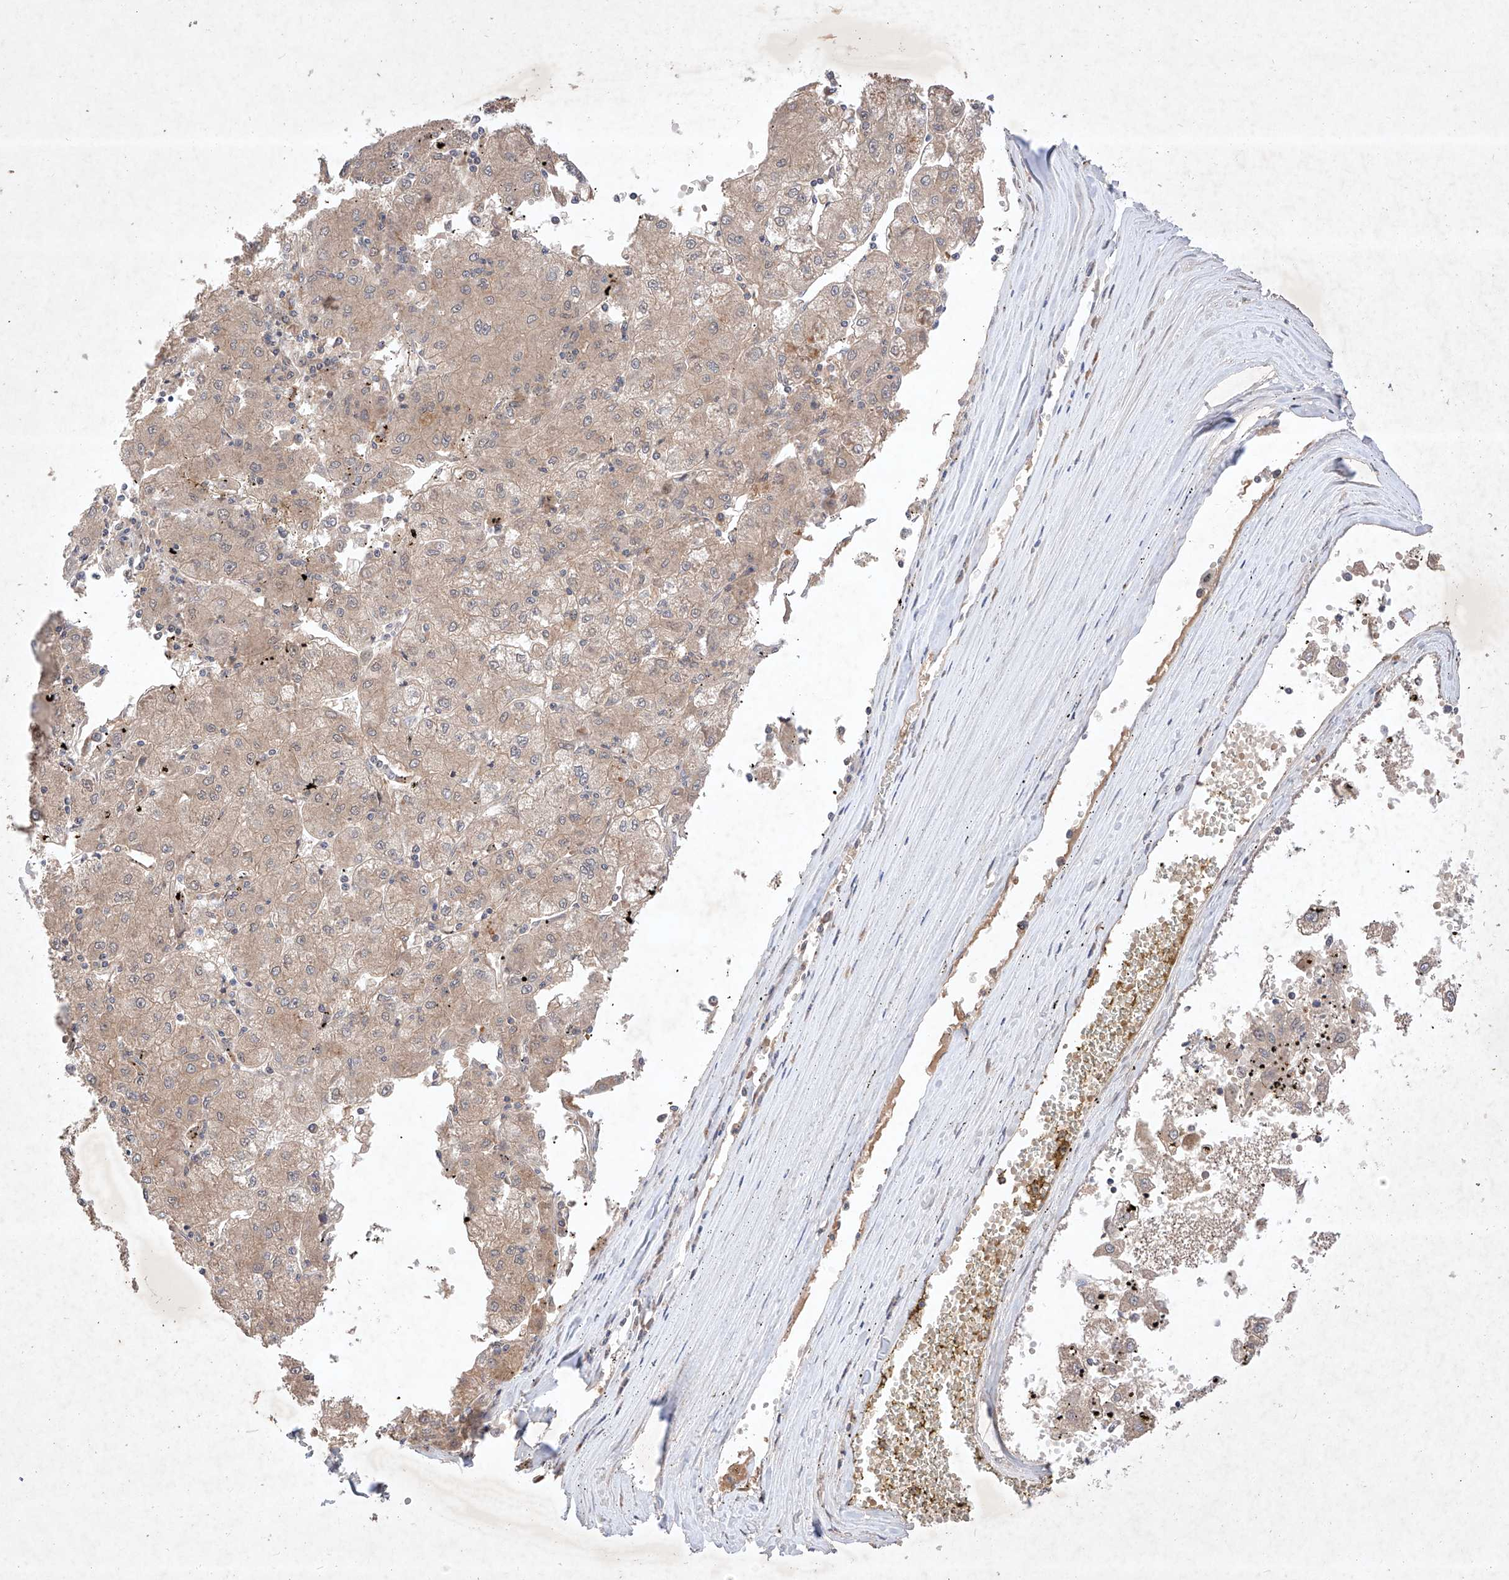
{"staining": {"intensity": "weak", "quantity": "25%-75%", "location": "cytoplasmic/membranous"}, "tissue": "liver cancer", "cell_type": "Tumor cells", "image_type": "cancer", "snomed": [{"axis": "morphology", "description": "Carcinoma, Hepatocellular, NOS"}, {"axis": "topography", "description": "Liver"}], "caption": "Liver cancer (hepatocellular carcinoma) stained with DAB (3,3'-diaminobenzidine) immunohistochemistry shows low levels of weak cytoplasmic/membranous staining in approximately 25%-75% of tumor cells. The protein is shown in brown color, while the nuclei are stained blue.", "gene": "ZNF124", "patient": {"sex": "male", "age": 72}}